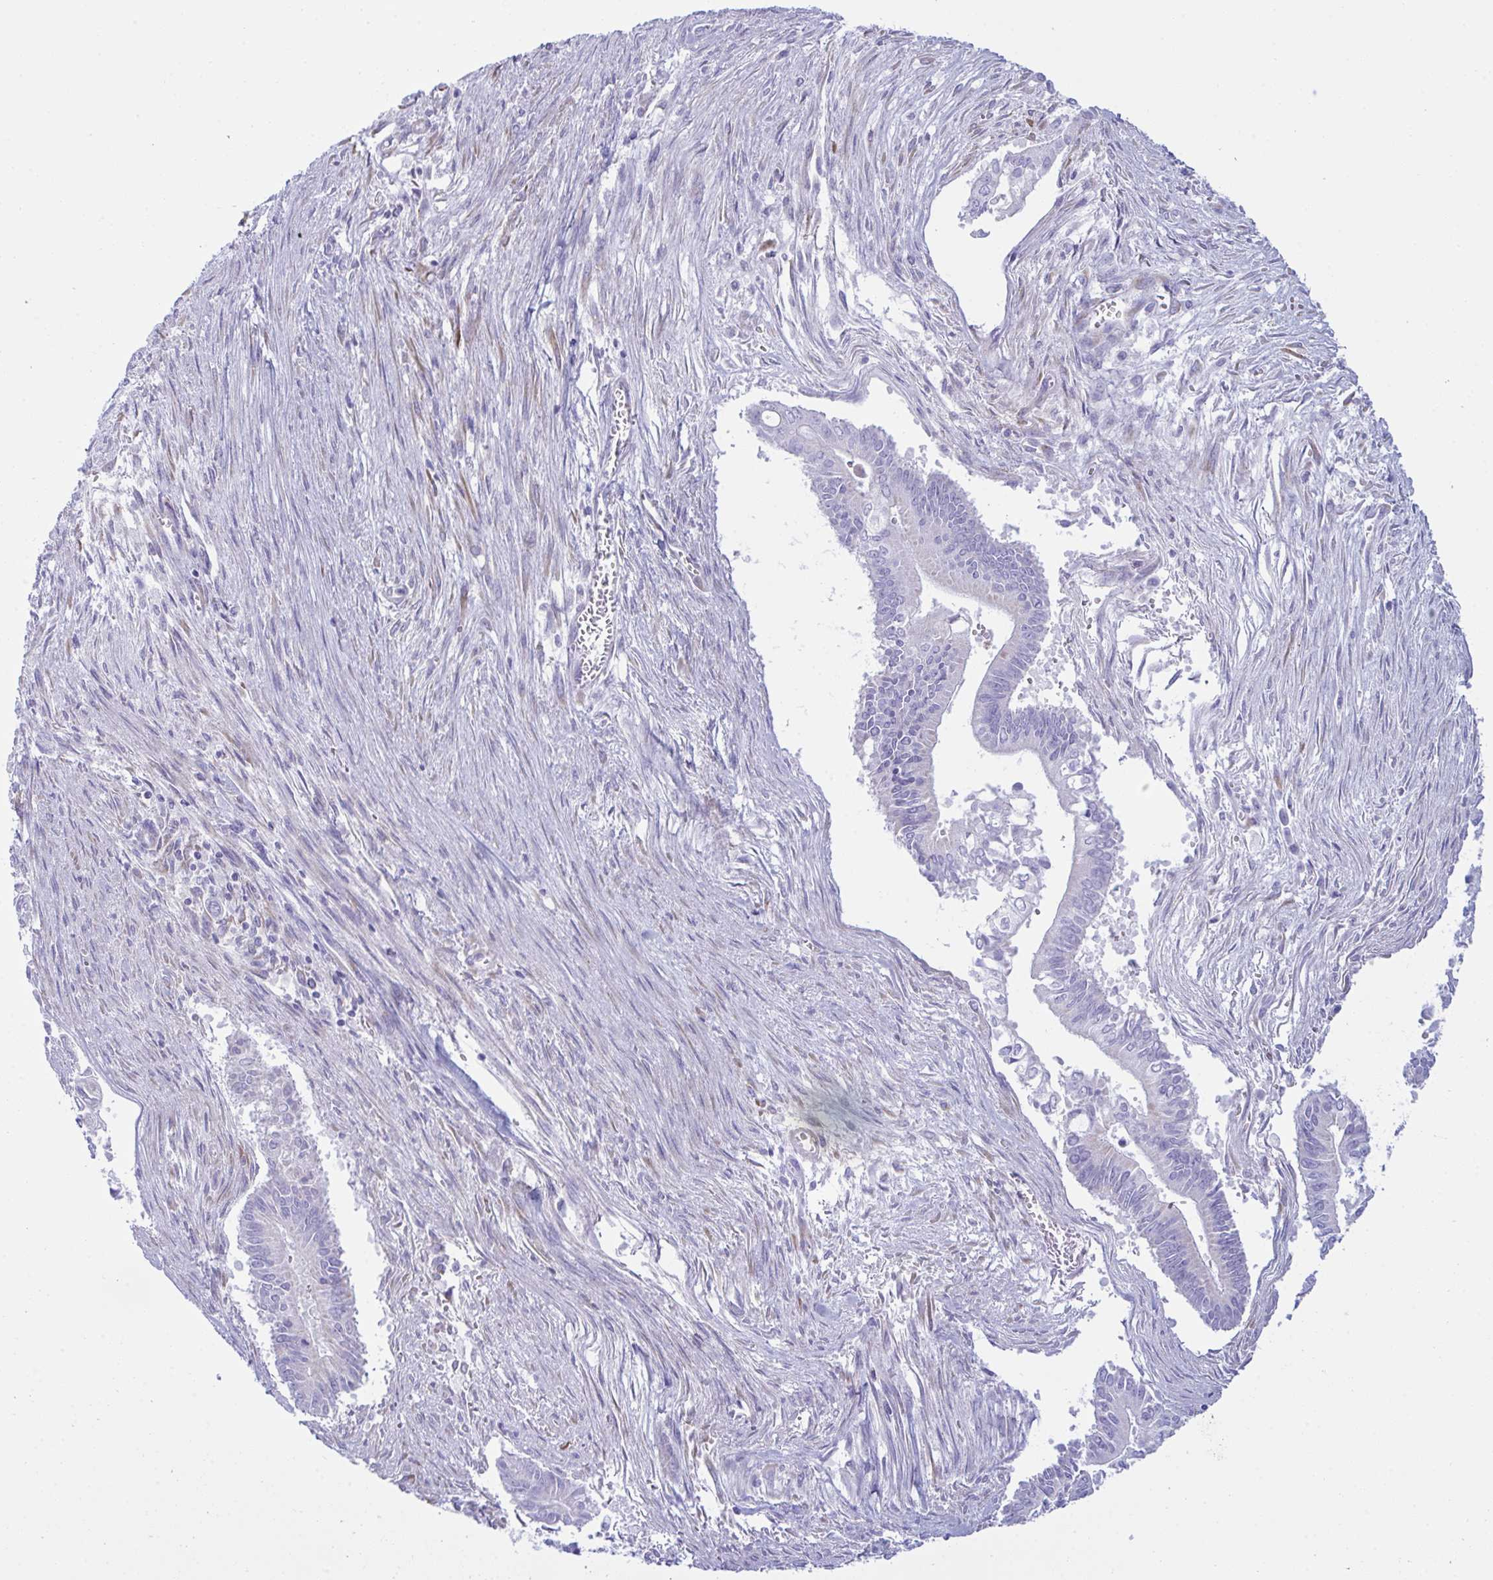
{"staining": {"intensity": "moderate", "quantity": "<25%", "location": "cytoplasmic/membranous"}, "tissue": "pancreatic cancer", "cell_type": "Tumor cells", "image_type": "cancer", "snomed": [{"axis": "morphology", "description": "Adenocarcinoma, NOS"}, {"axis": "topography", "description": "Pancreas"}], "caption": "Human pancreatic cancer stained with a protein marker demonstrates moderate staining in tumor cells.", "gene": "BBS1", "patient": {"sex": "male", "age": 68}}